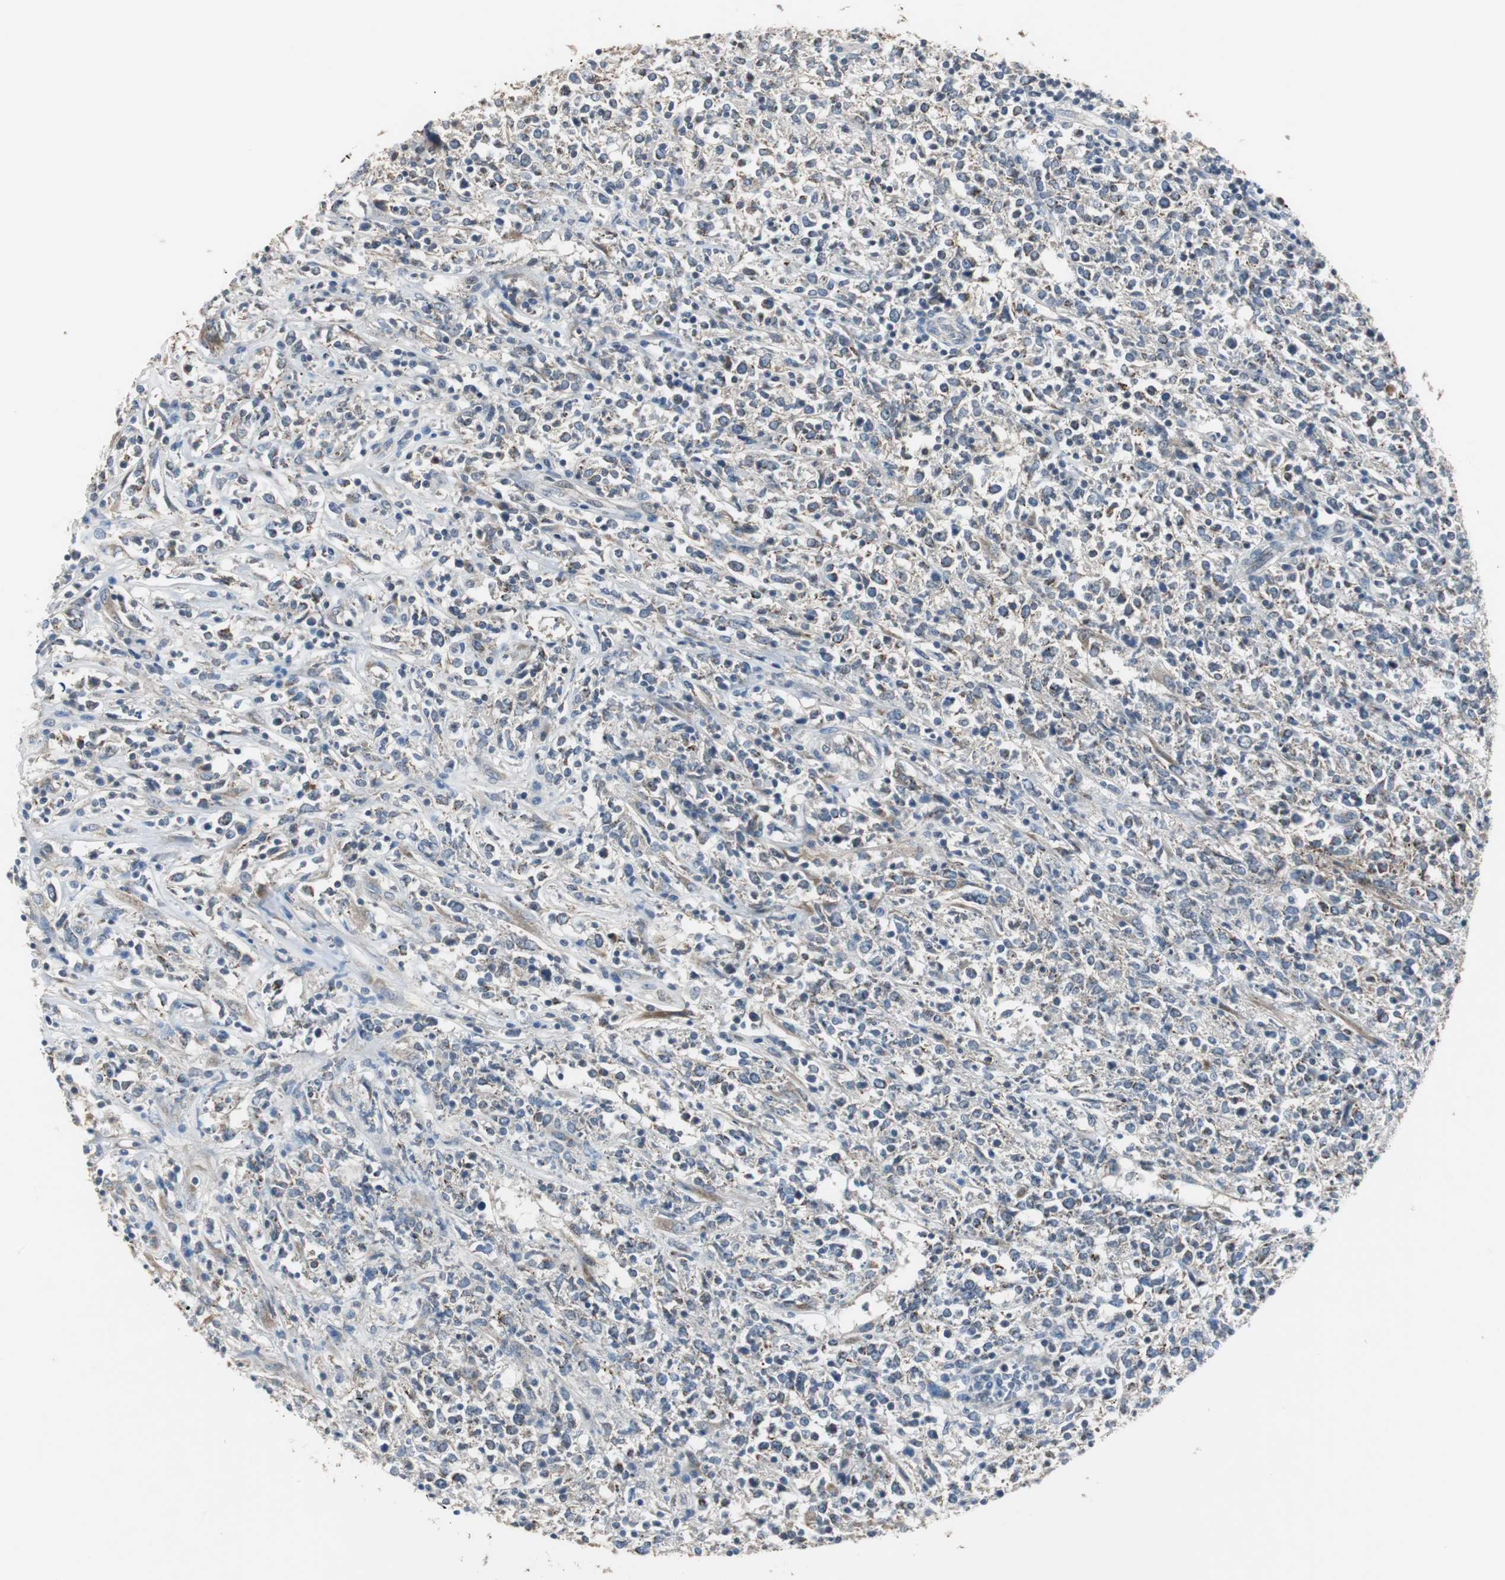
{"staining": {"intensity": "negative", "quantity": "none", "location": "none"}, "tissue": "lymphoma", "cell_type": "Tumor cells", "image_type": "cancer", "snomed": [{"axis": "morphology", "description": "Malignant lymphoma, non-Hodgkin's type, High grade"}, {"axis": "topography", "description": "Lymph node"}], "caption": "Lymphoma stained for a protein using immunohistochemistry (IHC) reveals no positivity tumor cells.", "gene": "MYT1", "patient": {"sex": "female", "age": 84}}